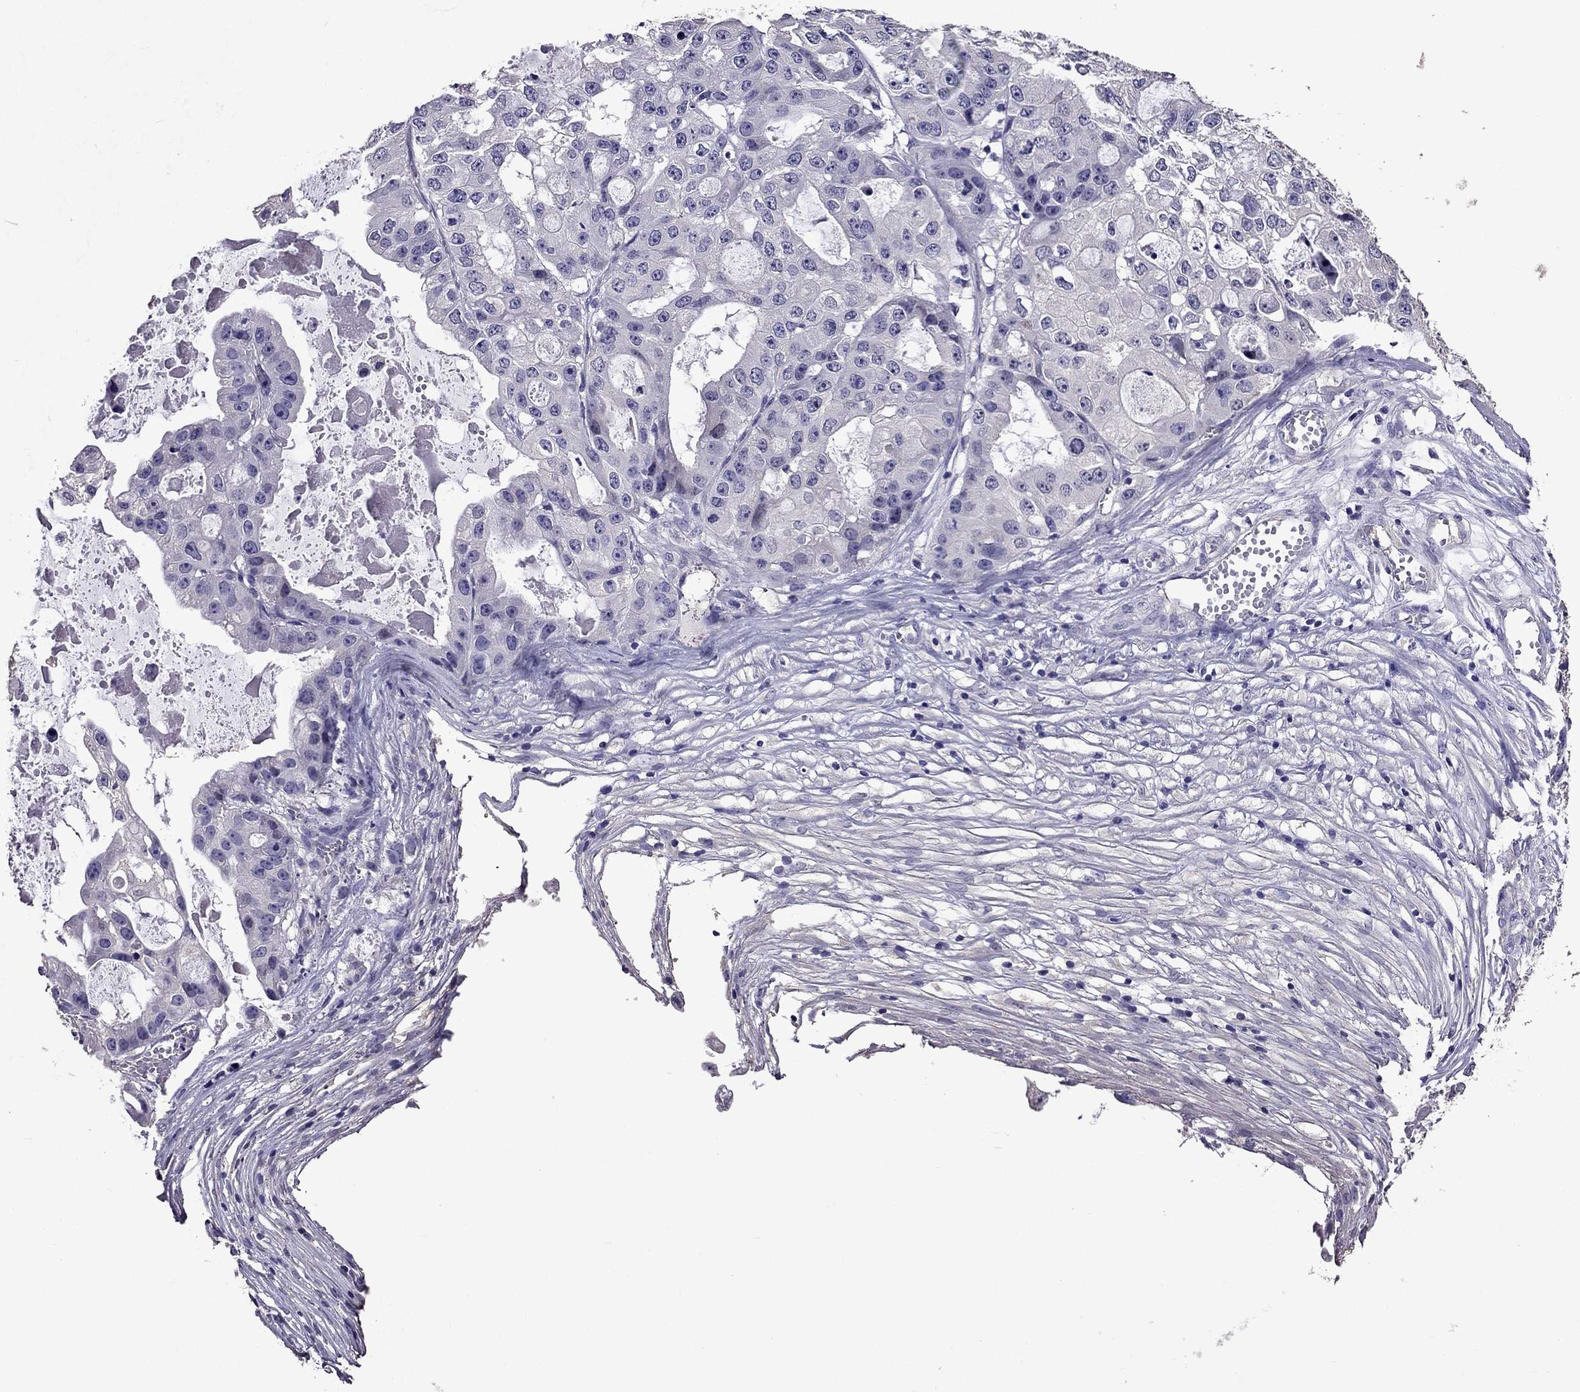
{"staining": {"intensity": "negative", "quantity": "none", "location": "none"}, "tissue": "ovarian cancer", "cell_type": "Tumor cells", "image_type": "cancer", "snomed": [{"axis": "morphology", "description": "Cystadenocarcinoma, serous, NOS"}, {"axis": "topography", "description": "Ovary"}], "caption": "Ovarian cancer stained for a protein using immunohistochemistry (IHC) reveals no staining tumor cells.", "gene": "NKX3-1", "patient": {"sex": "female", "age": 56}}